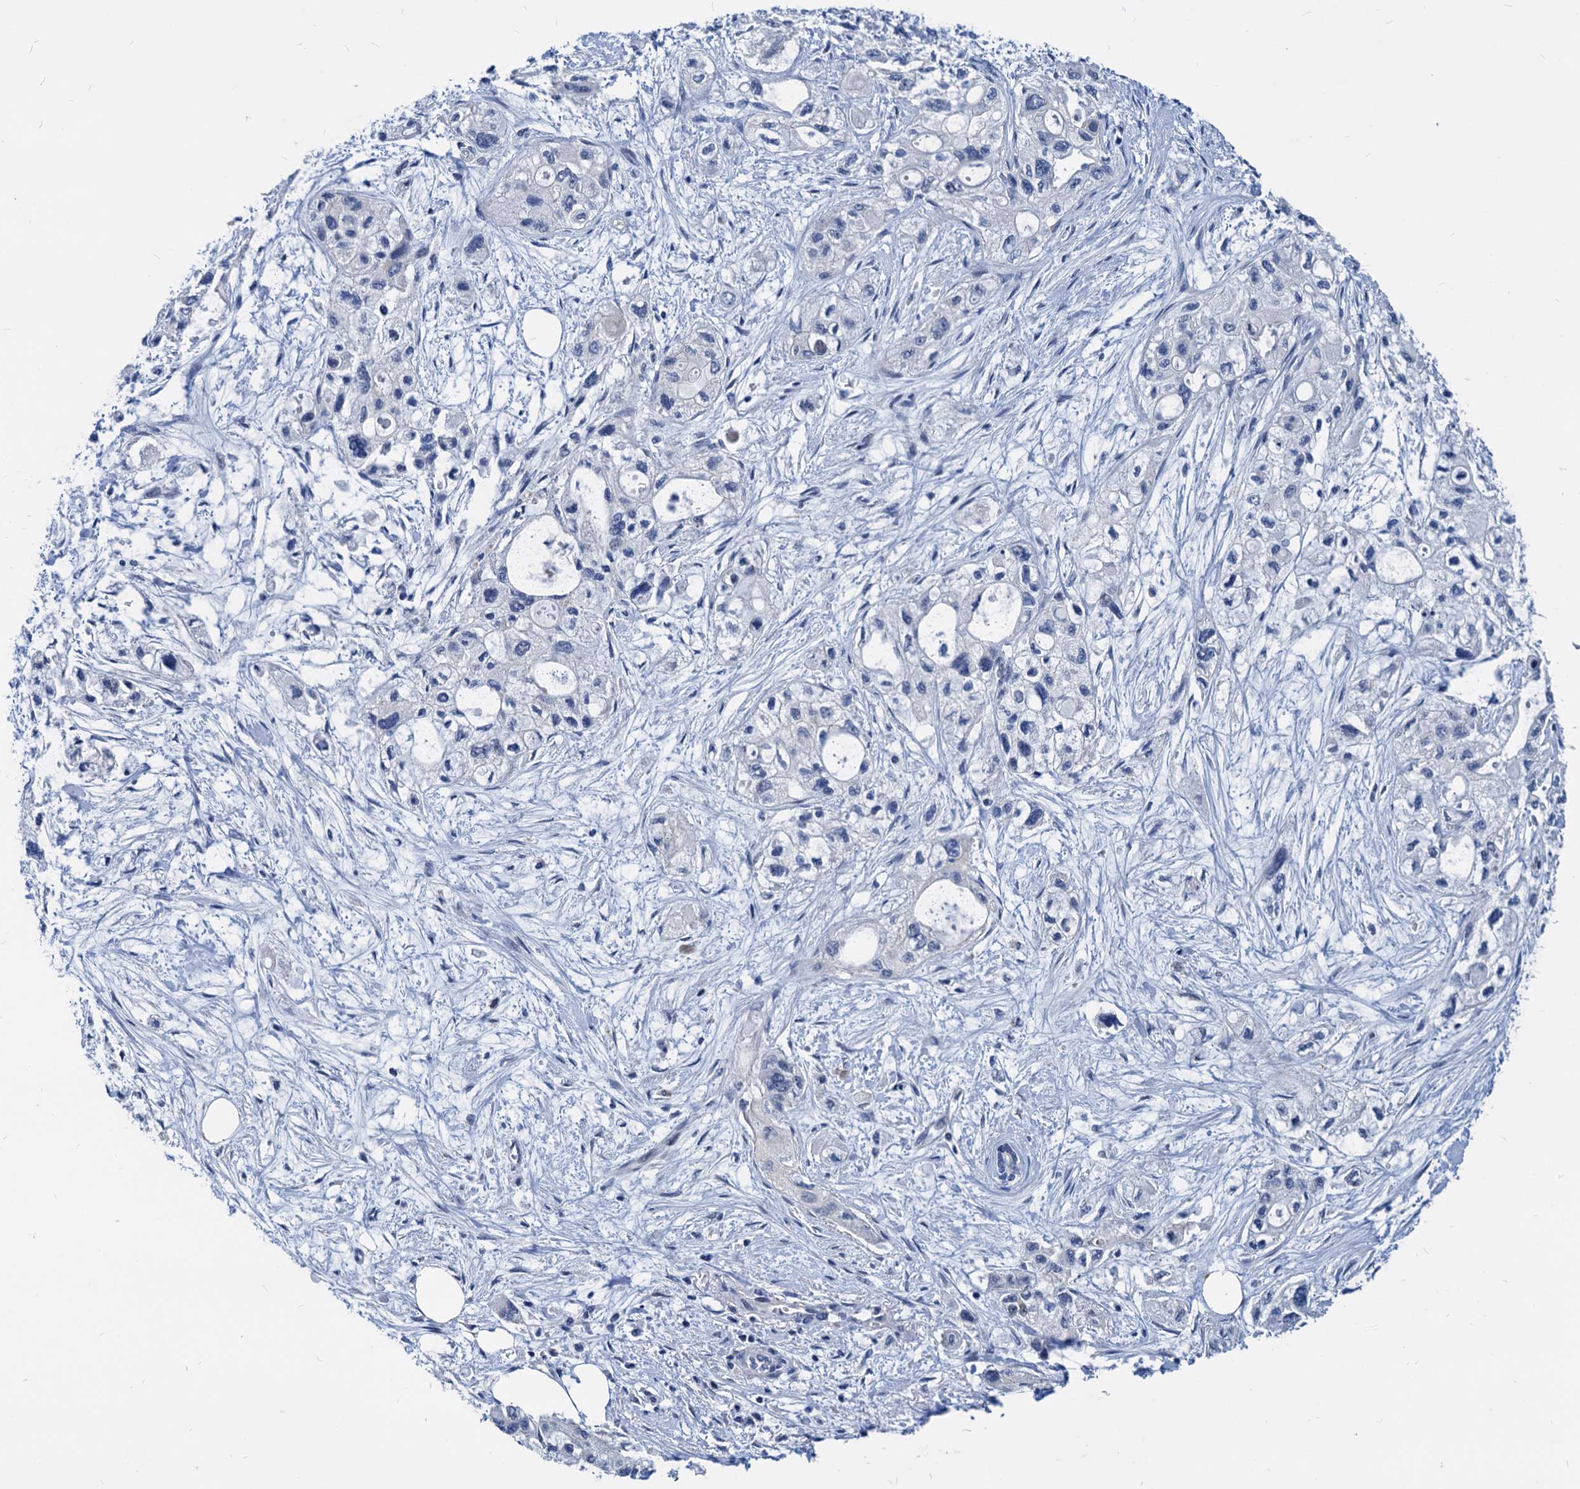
{"staining": {"intensity": "negative", "quantity": "none", "location": "none"}, "tissue": "pancreatic cancer", "cell_type": "Tumor cells", "image_type": "cancer", "snomed": [{"axis": "morphology", "description": "Adenocarcinoma, NOS"}, {"axis": "topography", "description": "Pancreas"}], "caption": "There is no significant staining in tumor cells of pancreatic cancer.", "gene": "HSF2", "patient": {"sex": "male", "age": 75}}